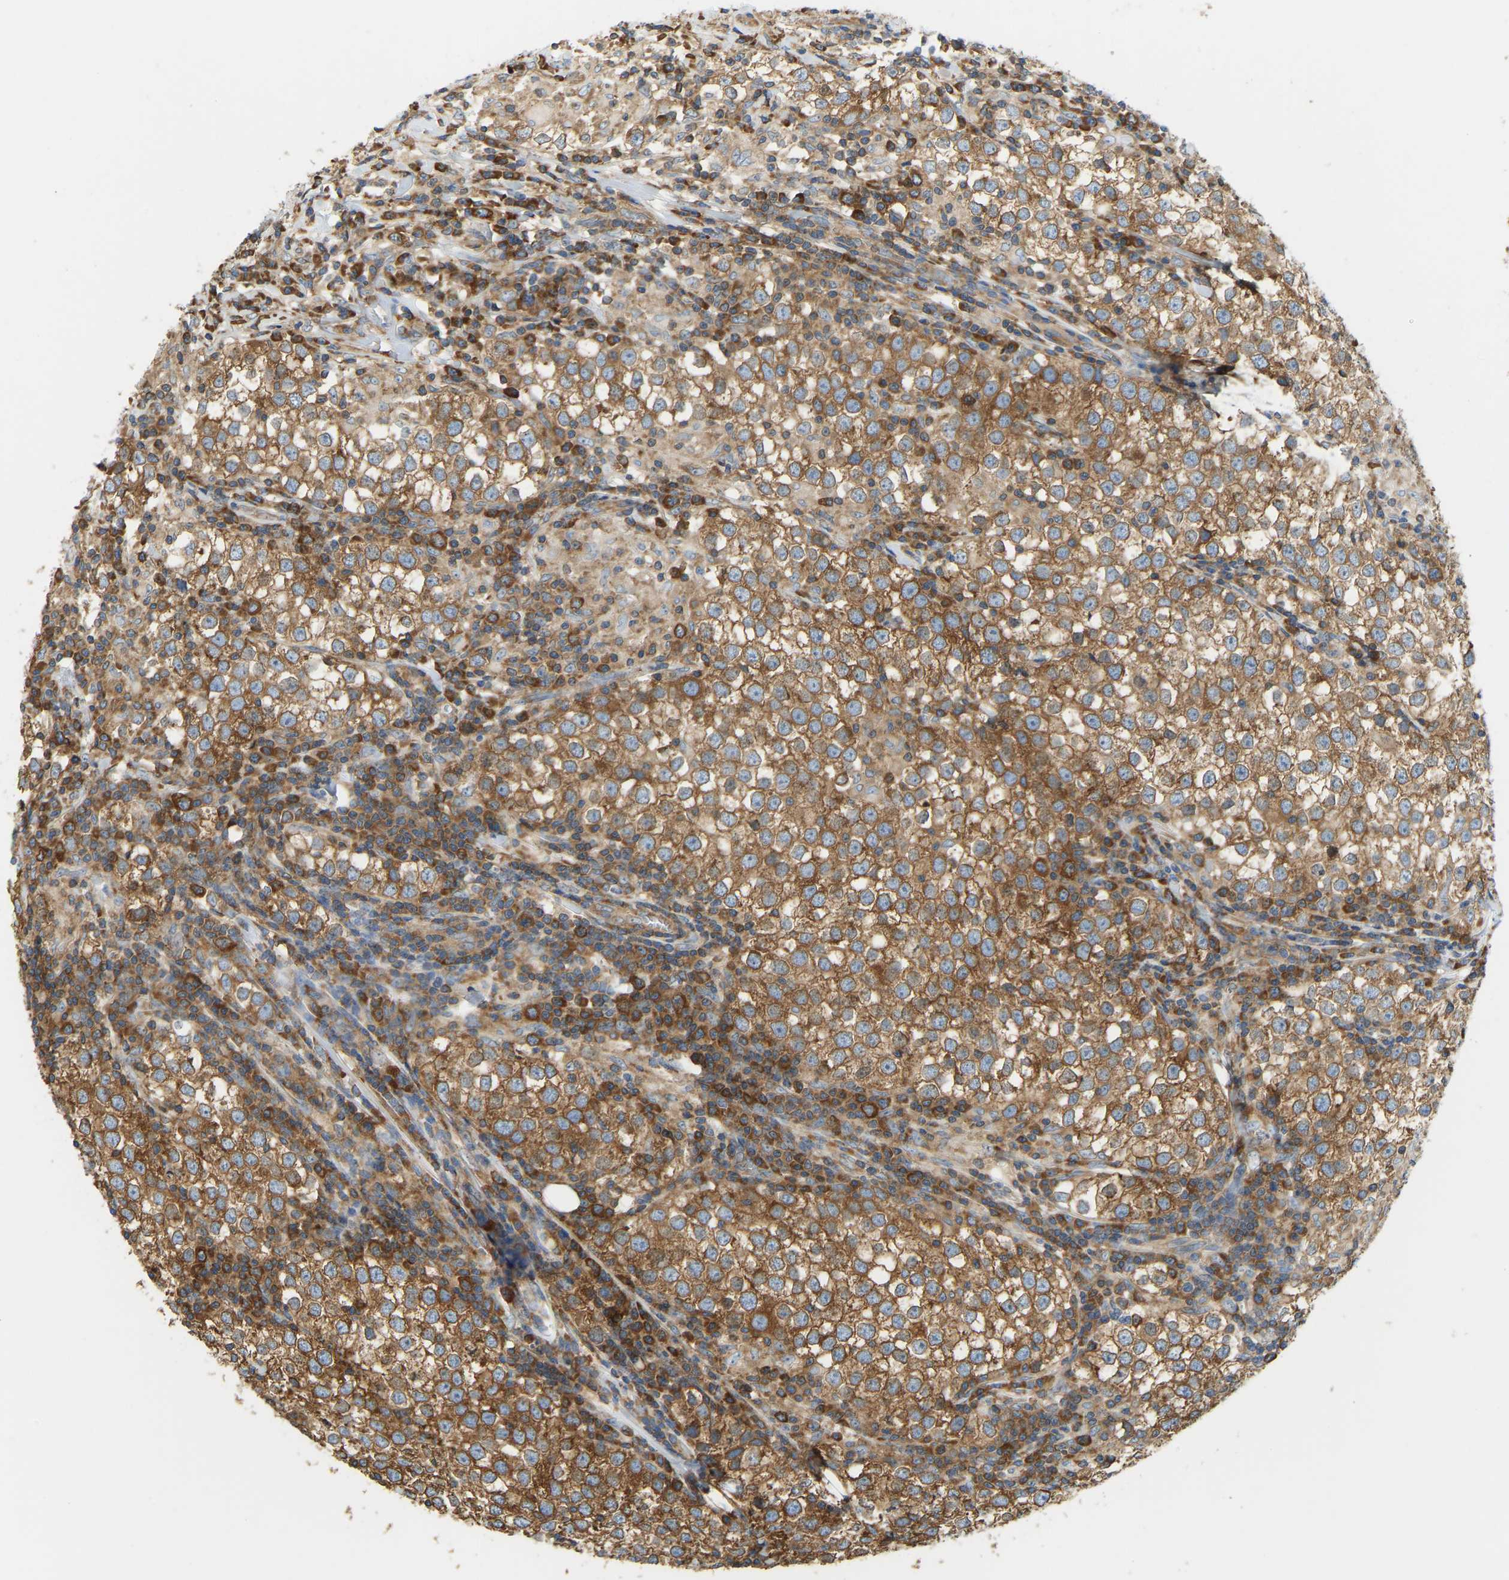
{"staining": {"intensity": "moderate", "quantity": ">75%", "location": "cytoplasmic/membranous"}, "tissue": "testis cancer", "cell_type": "Tumor cells", "image_type": "cancer", "snomed": [{"axis": "morphology", "description": "Seminoma, NOS"}, {"axis": "morphology", "description": "Carcinoma, Embryonal, NOS"}, {"axis": "topography", "description": "Testis"}], "caption": "Immunohistochemistry (IHC) micrograph of human testis seminoma stained for a protein (brown), which demonstrates medium levels of moderate cytoplasmic/membranous expression in approximately >75% of tumor cells.", "gene": "RPS6KB2", "patient": {"sex": "male", "age": 36}}